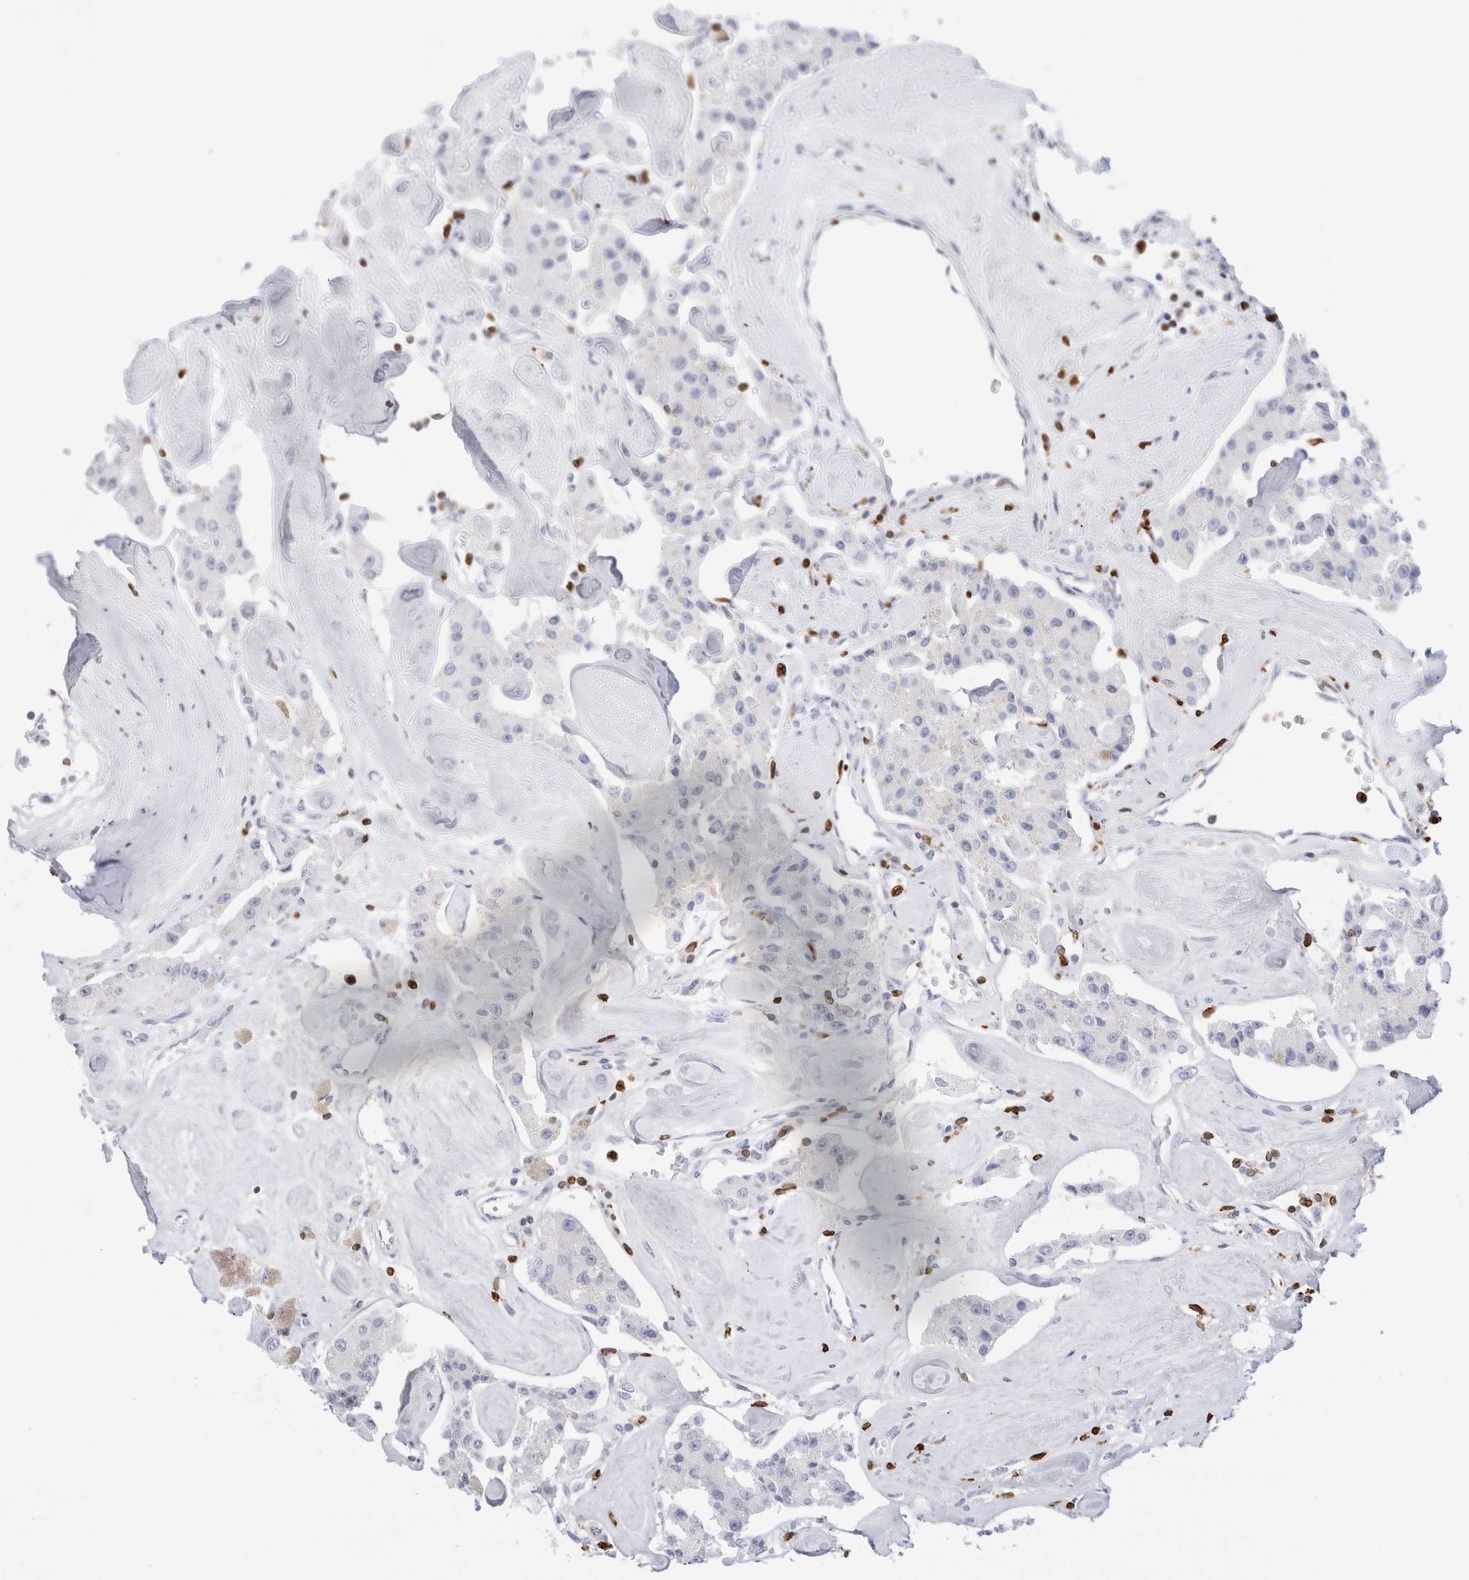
{"staining": {"intensity": "negative", "quantity": "none", "location": "none"}, "tissue": "carcinoid", "cell_type": "Tumor cells", "image_type": "cancer", "snomed": [{"axis": "morphology", "description": "Carcinoid, malignant, NOS"}, {"axis": "topography", "description": "Pancreas"}], "caption": "DAB (3,3'-diaminobenzidine) immunohistochemical staining of carcinoid demonstrates no significant staining in tumor cells.", "gene": "ALOX5AP", "patient": {"sex": "male", "age": 41}}